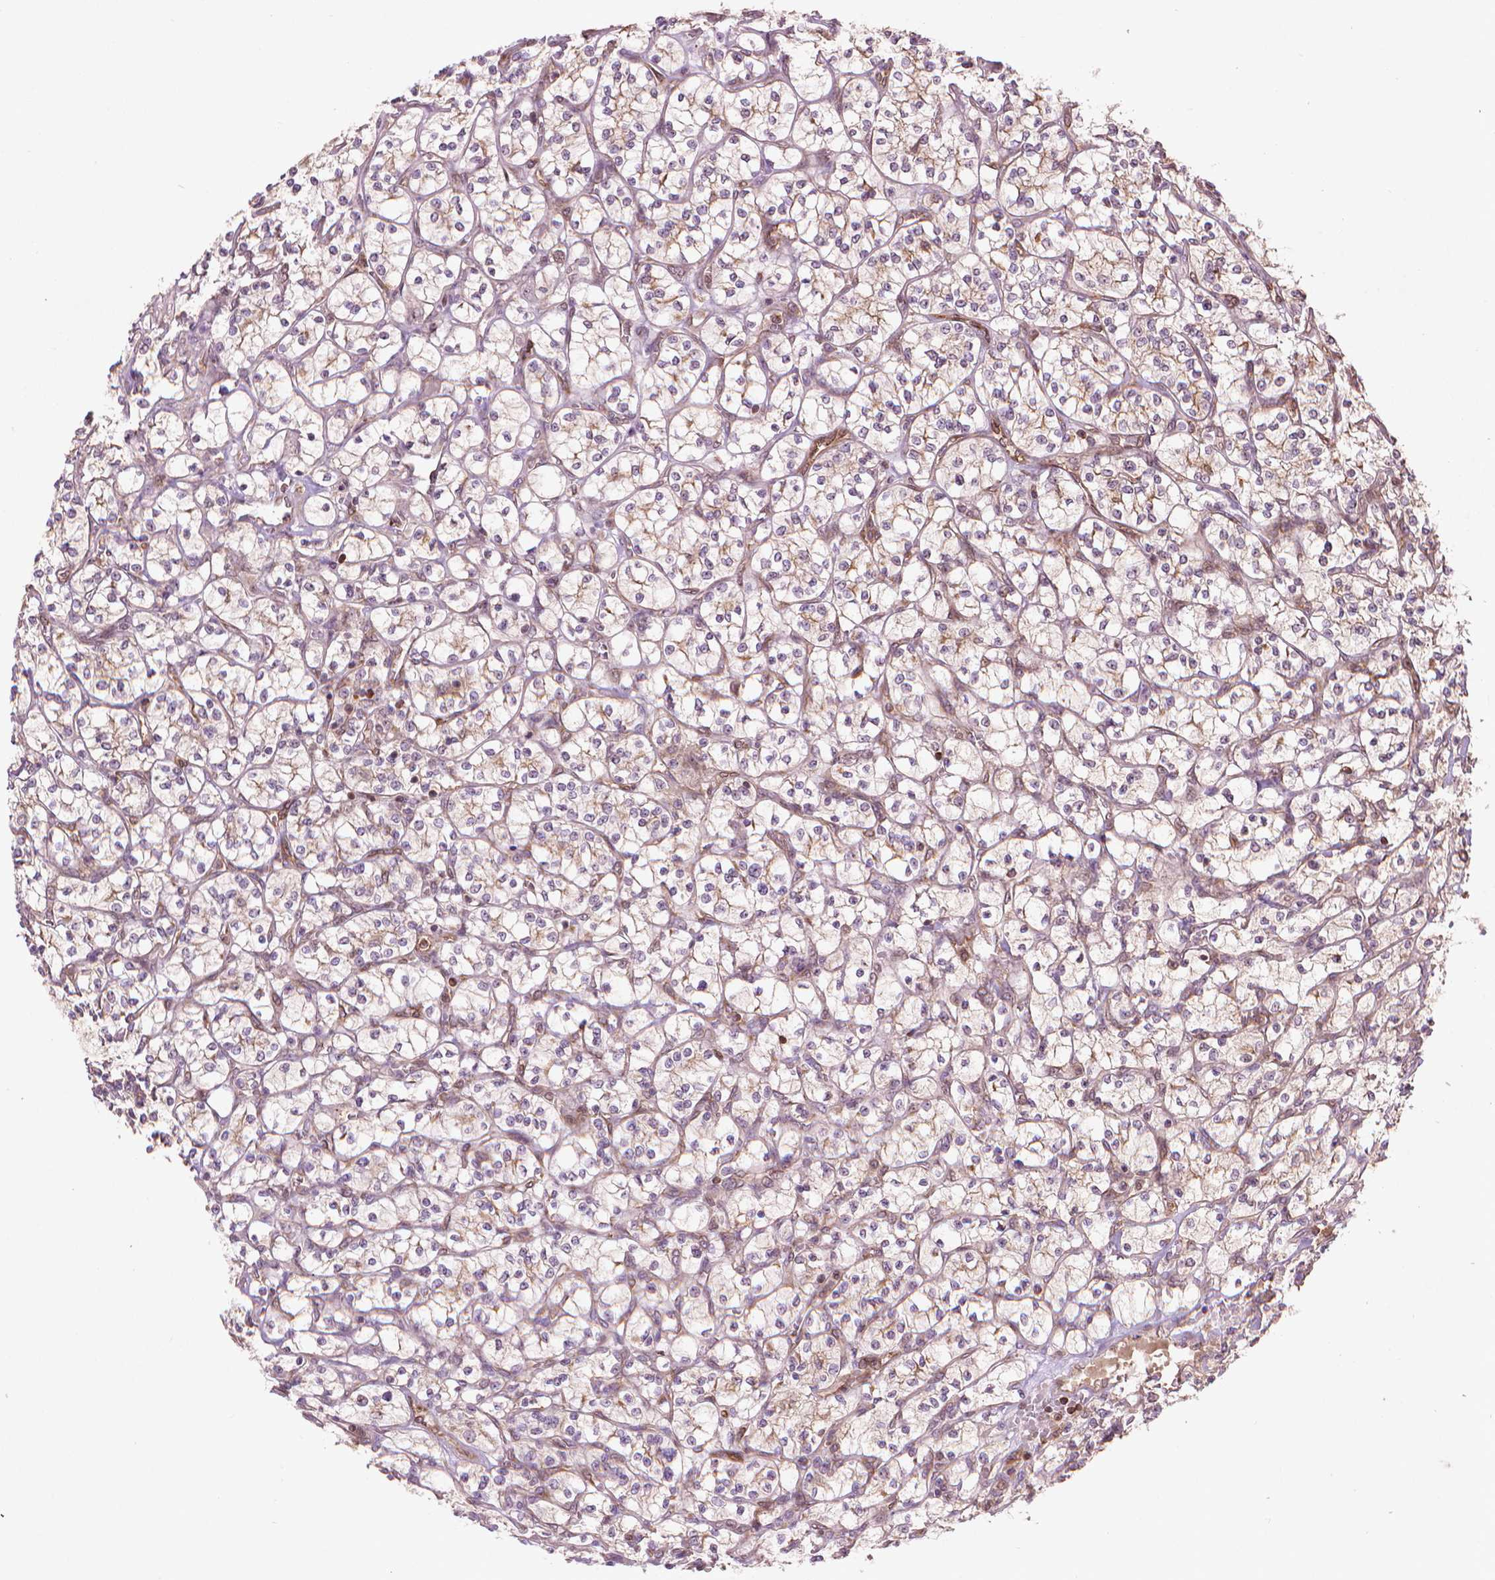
{"staining": {"intensity": "weak", "quantity": "25%-75%", "location": "cytoplasmic/membranous"}, "tissue": "renal cancer", "cell_type": "Tumor cells", "image_type": "cancer", "snomed": [{"axis": "morphology", "description": "Adenocarcinoma, NOS"}, {"axis": "topography", "description": "Kidney"}], "caption": "Protein analysis of renal cancer (adenocarcinoma) tissue exhibits weak cytoplasmic/membranous expression in approximately 25%-75% of tumor cells. The protein of interest is shown in brown color, while the nuclei are stained blue.", "gene": "SMC2", "patient": {"sex": "female", "age": 64}}